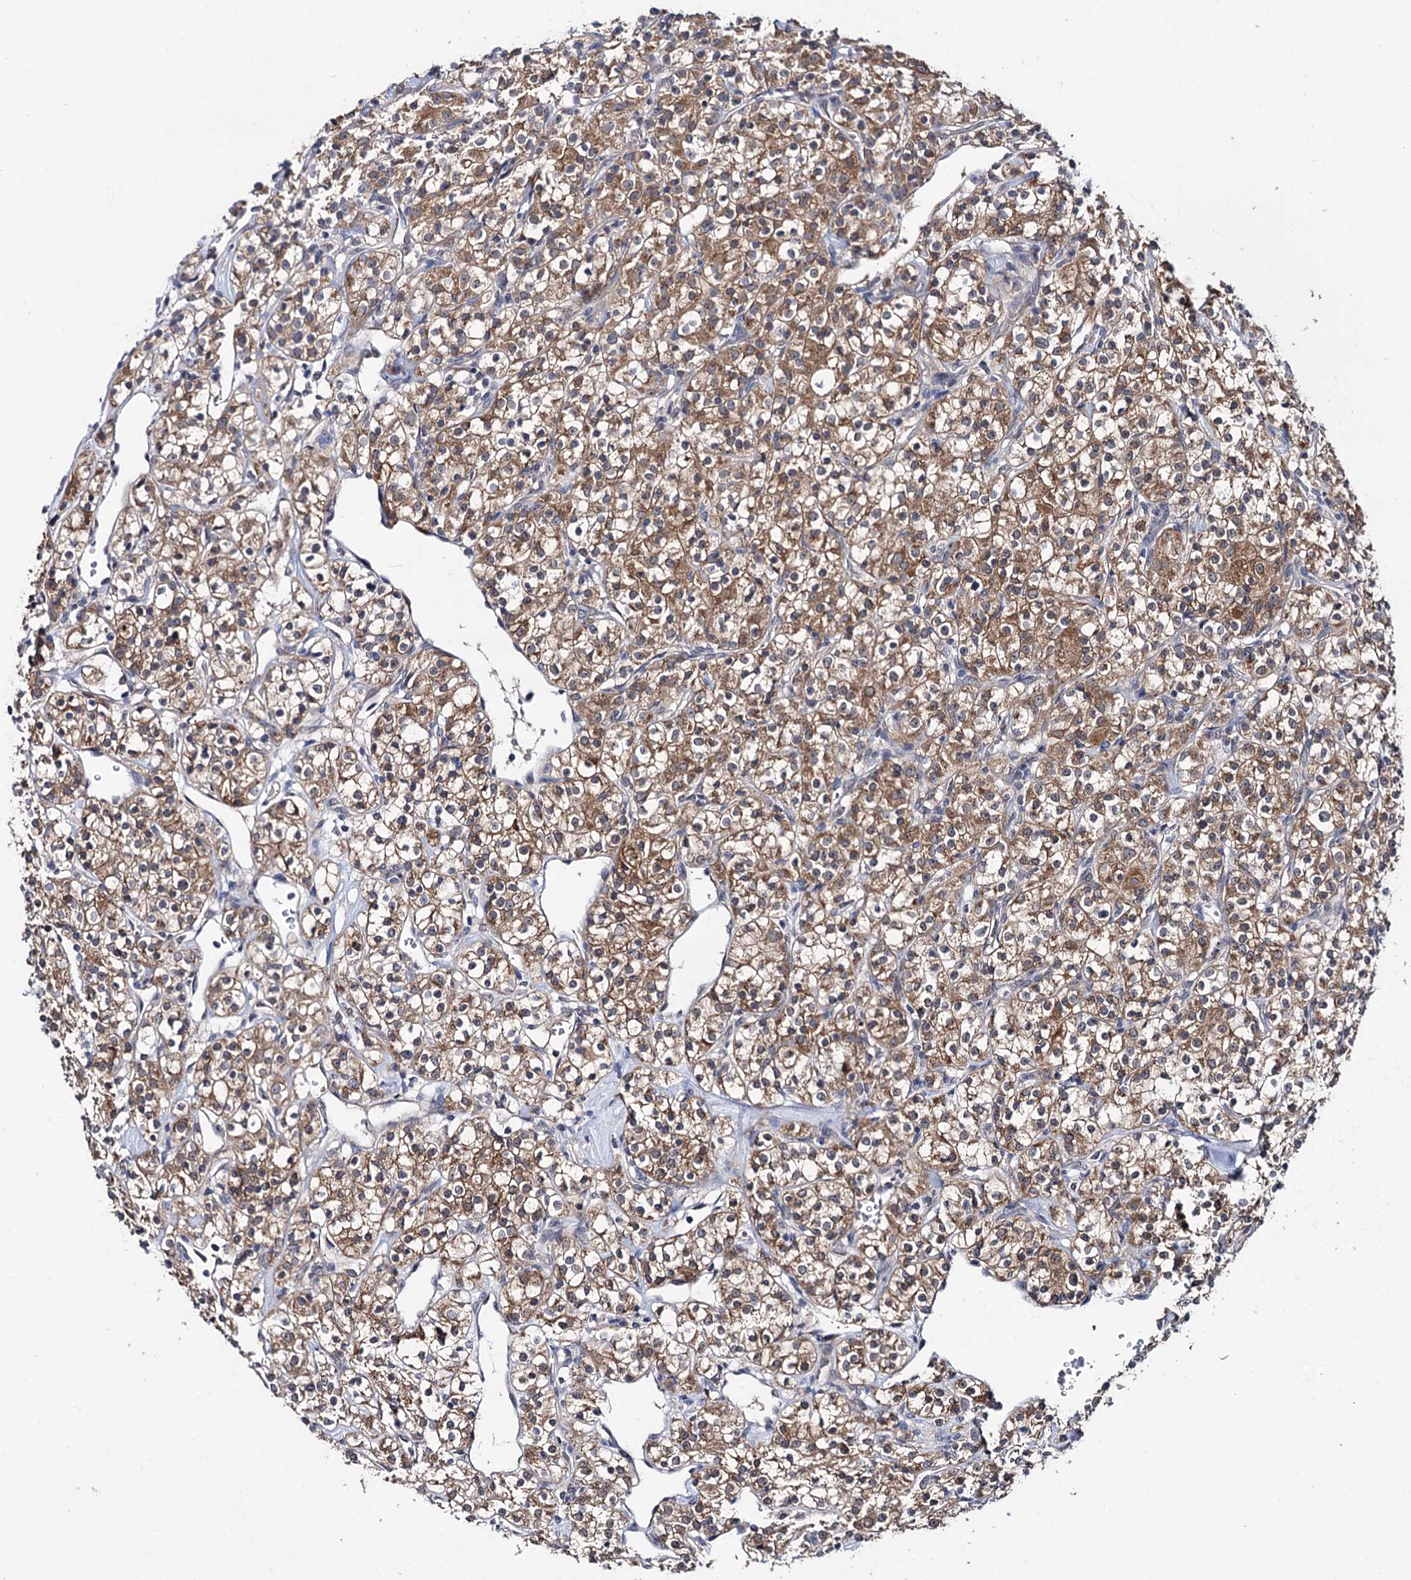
{"staining": {"intensity": "moderate", "quantity": ">75%", "location": "cytoplasmic/membranous"}, "tissue": "renal cancer", "cell_type": "Tumor cells", "image_type": "cancer", "snomed": [{"axis": "morphology", "description": "Adenocarcinoma, NOS"}, {"axis": "topography", "description": "Kidney"}], "caption": "Renal cancer stained with immunohistochemistry (IHC) demonstrates moderate cytoplasmic/membranous positivity in about >75% of tumor cells.", "gene": "CLPB", "patient": {"sex": "male", "age": 77}}